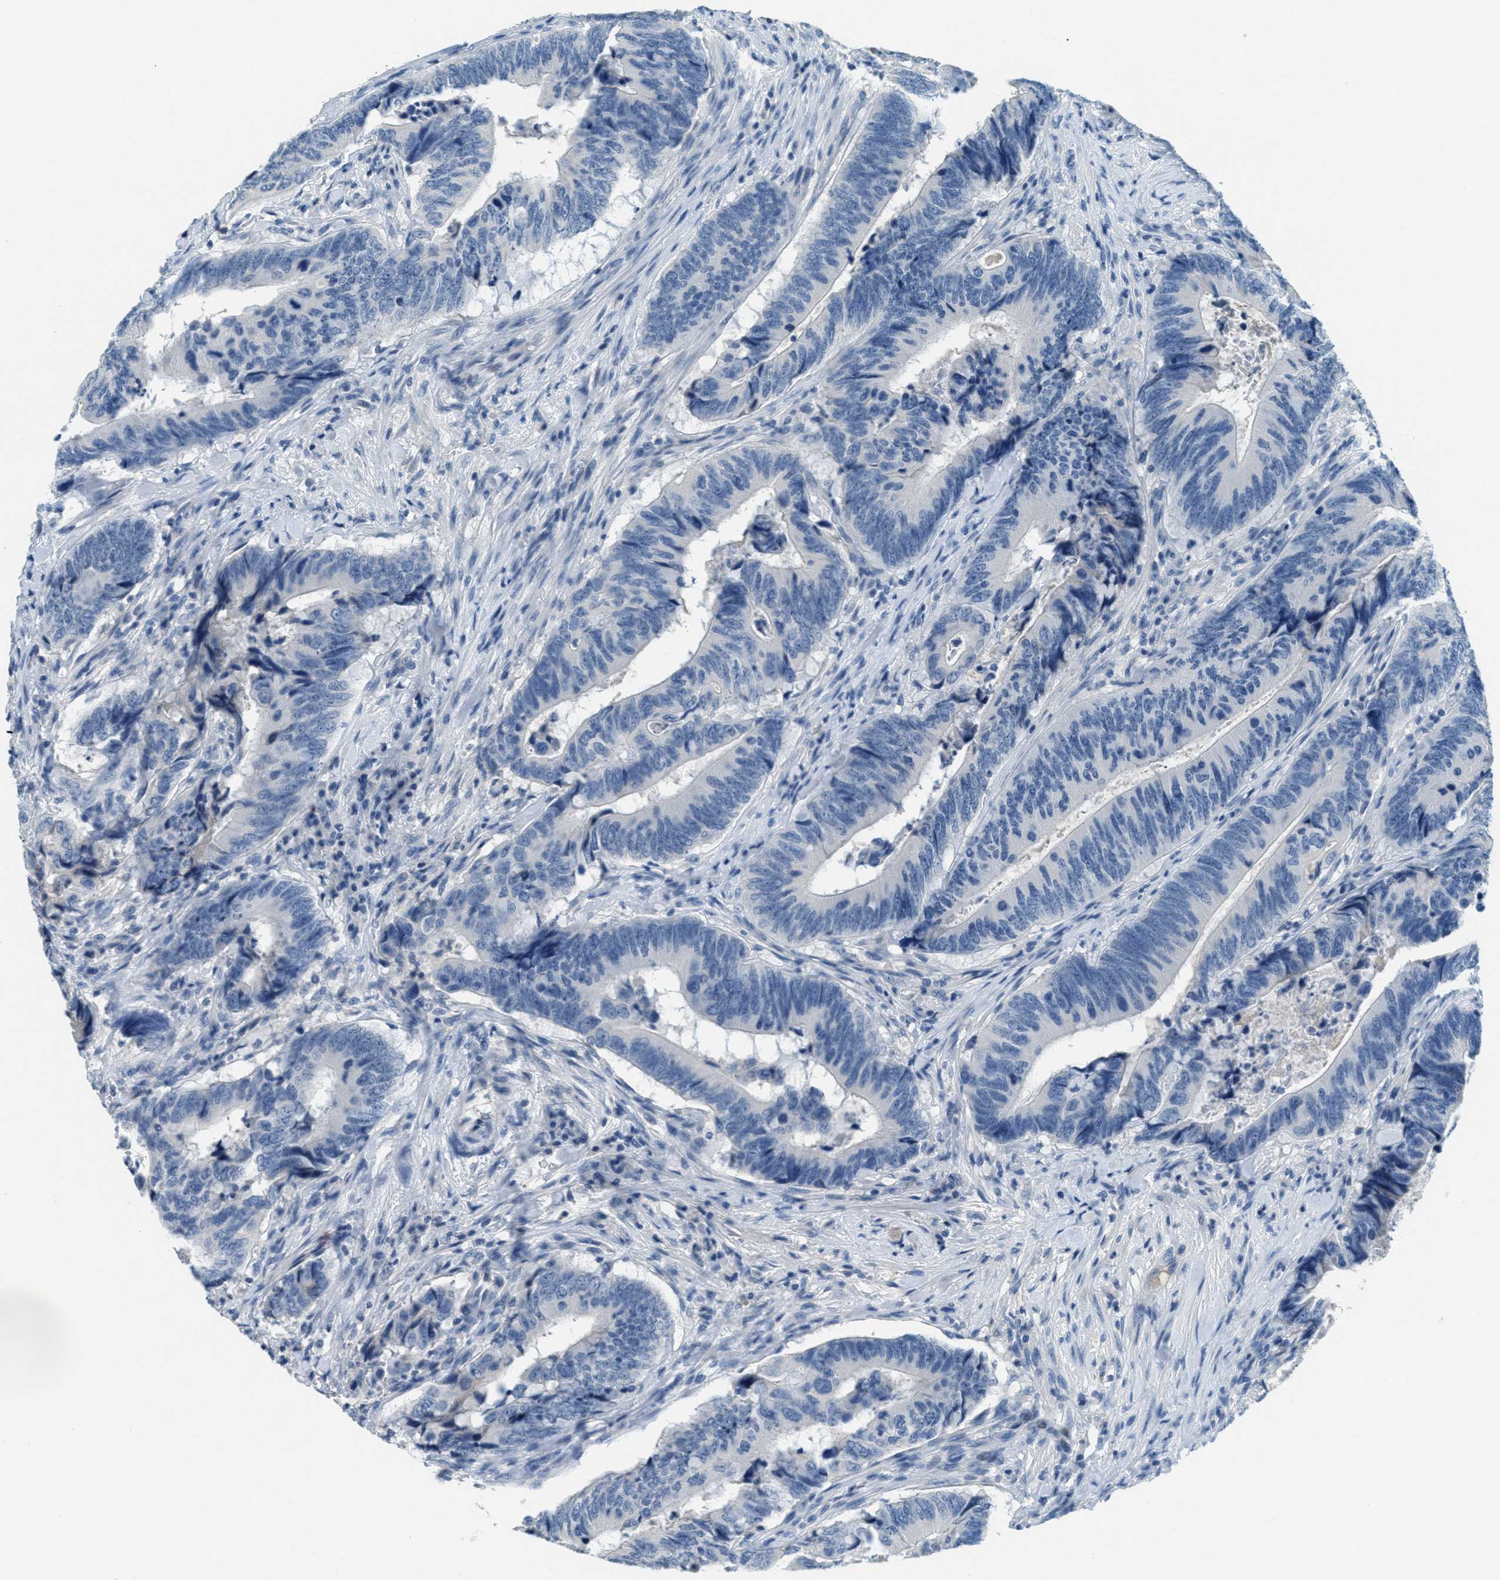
{"staining": {"intensity": "negative", "quantity": "none", "location": "none"}, "tissue": "colorectal cancer", "cell_type": "Tumor cells", "image_type": "cancer", "snomed": [{"axis": "morphology", "description": "Normal tissue, NOS"}, {"axis": "morphology", "description": "Adenocarcinoma, NOS"}, {"axis": "topography", "description": "Colon"}], "caption": "IHC image of human adenocarcinoma (colorectal) stained for a protein (brown), which displays no staining in tumor cells. The staining is performed using DAB brown chromogen with nuclei counter-stained in using hematoxylin.", "gene": "A2M", "patient": {"sex": "male", "age": 56}}